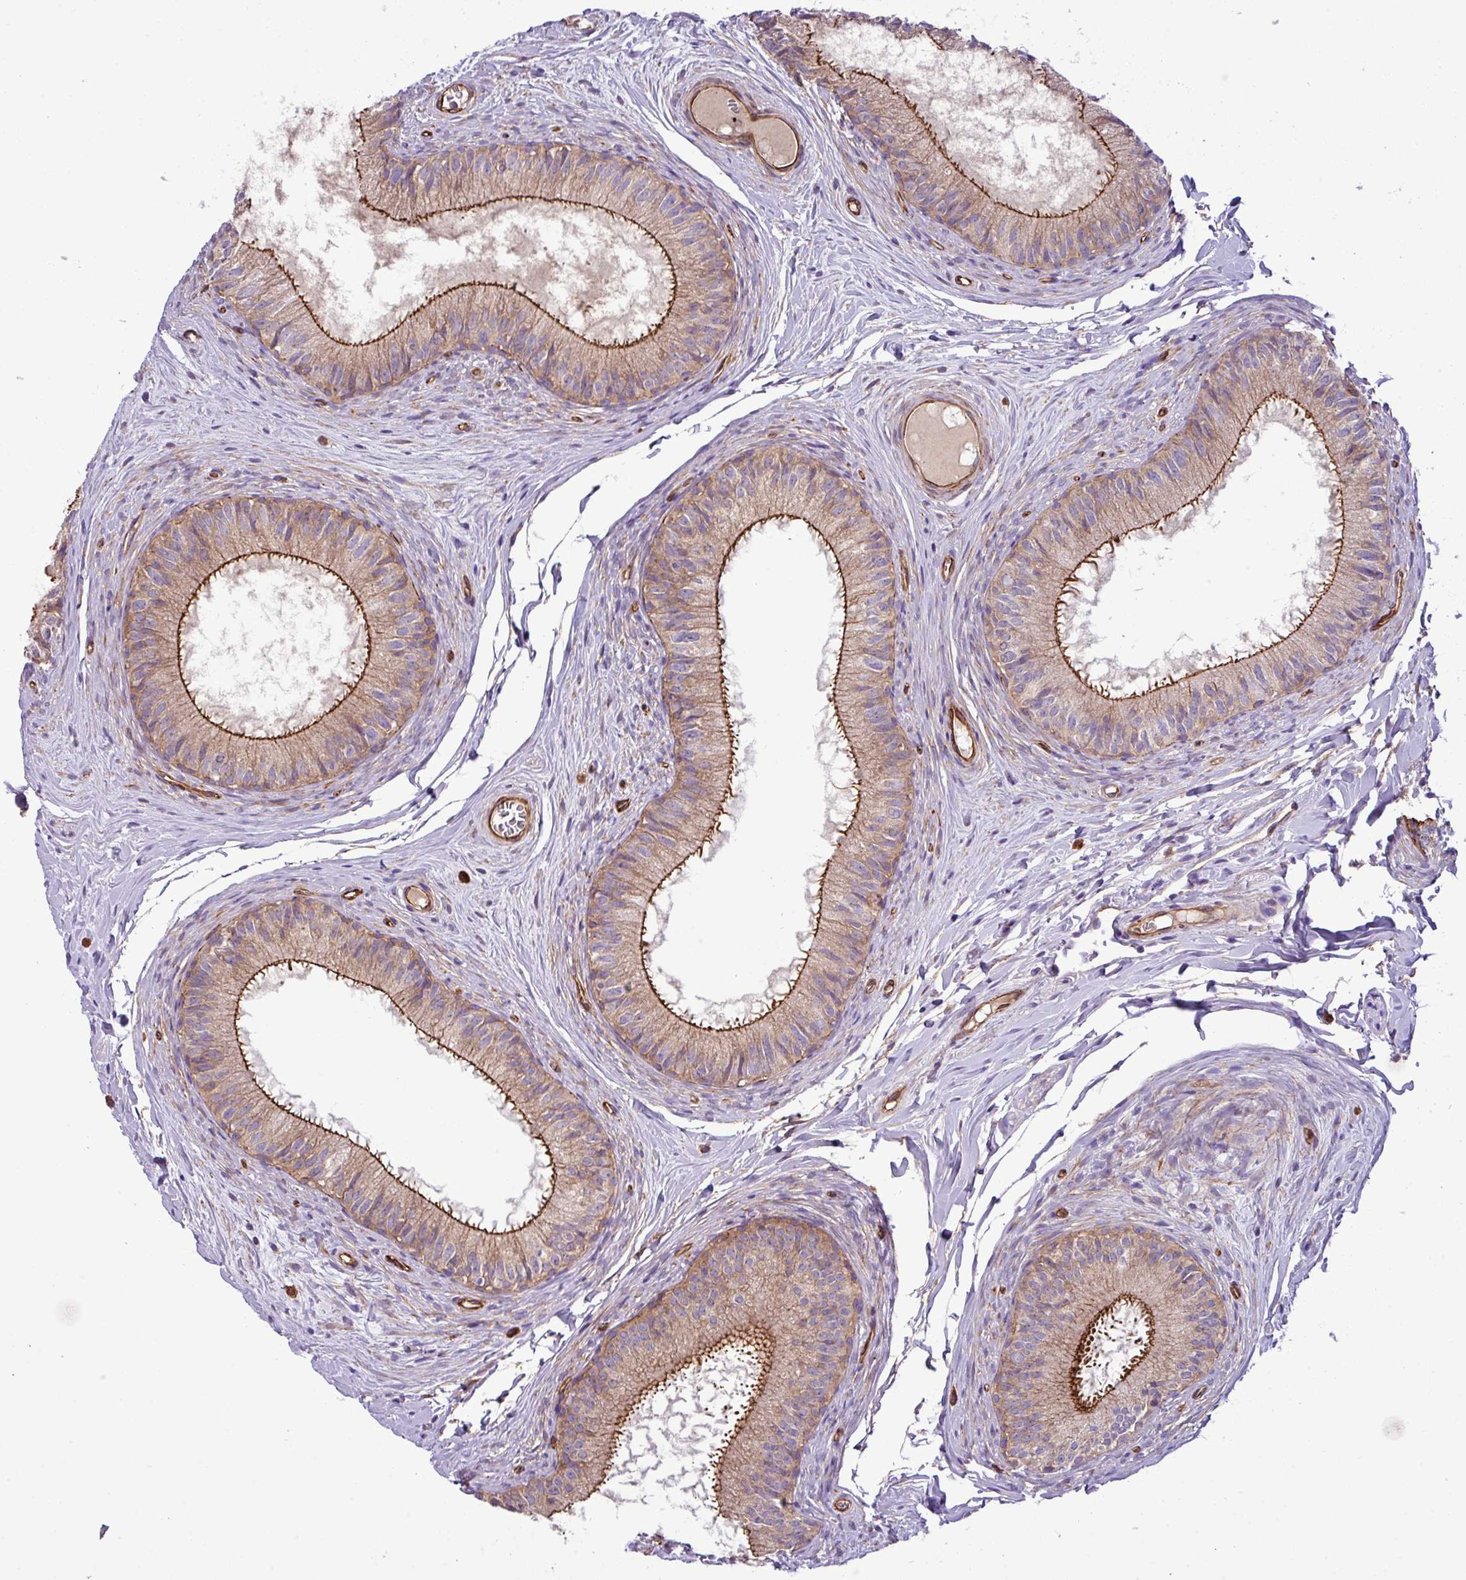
{"staining": {"intensity": "strong", "quantity": ">75%", "location": "cytoplasmic/membranous"}, "tissue": "epididymis", "cell_type": "Glandular cells", "image_type": "normal", "snomed": [{"axis": "morphology", "description": "Normal tissue, NOS"}, {"axis": "topography", "description": "Epididymis"}], "caption": "Unremarkable epididymis reveals strong cytoplasmic/membranous expression in approximately >75% of glandular cells (DAB = brown stain, brightfield microscopy at high magnification)..", "gene": "PARD6A", "patient": {"sex": "male", "age": 25}}